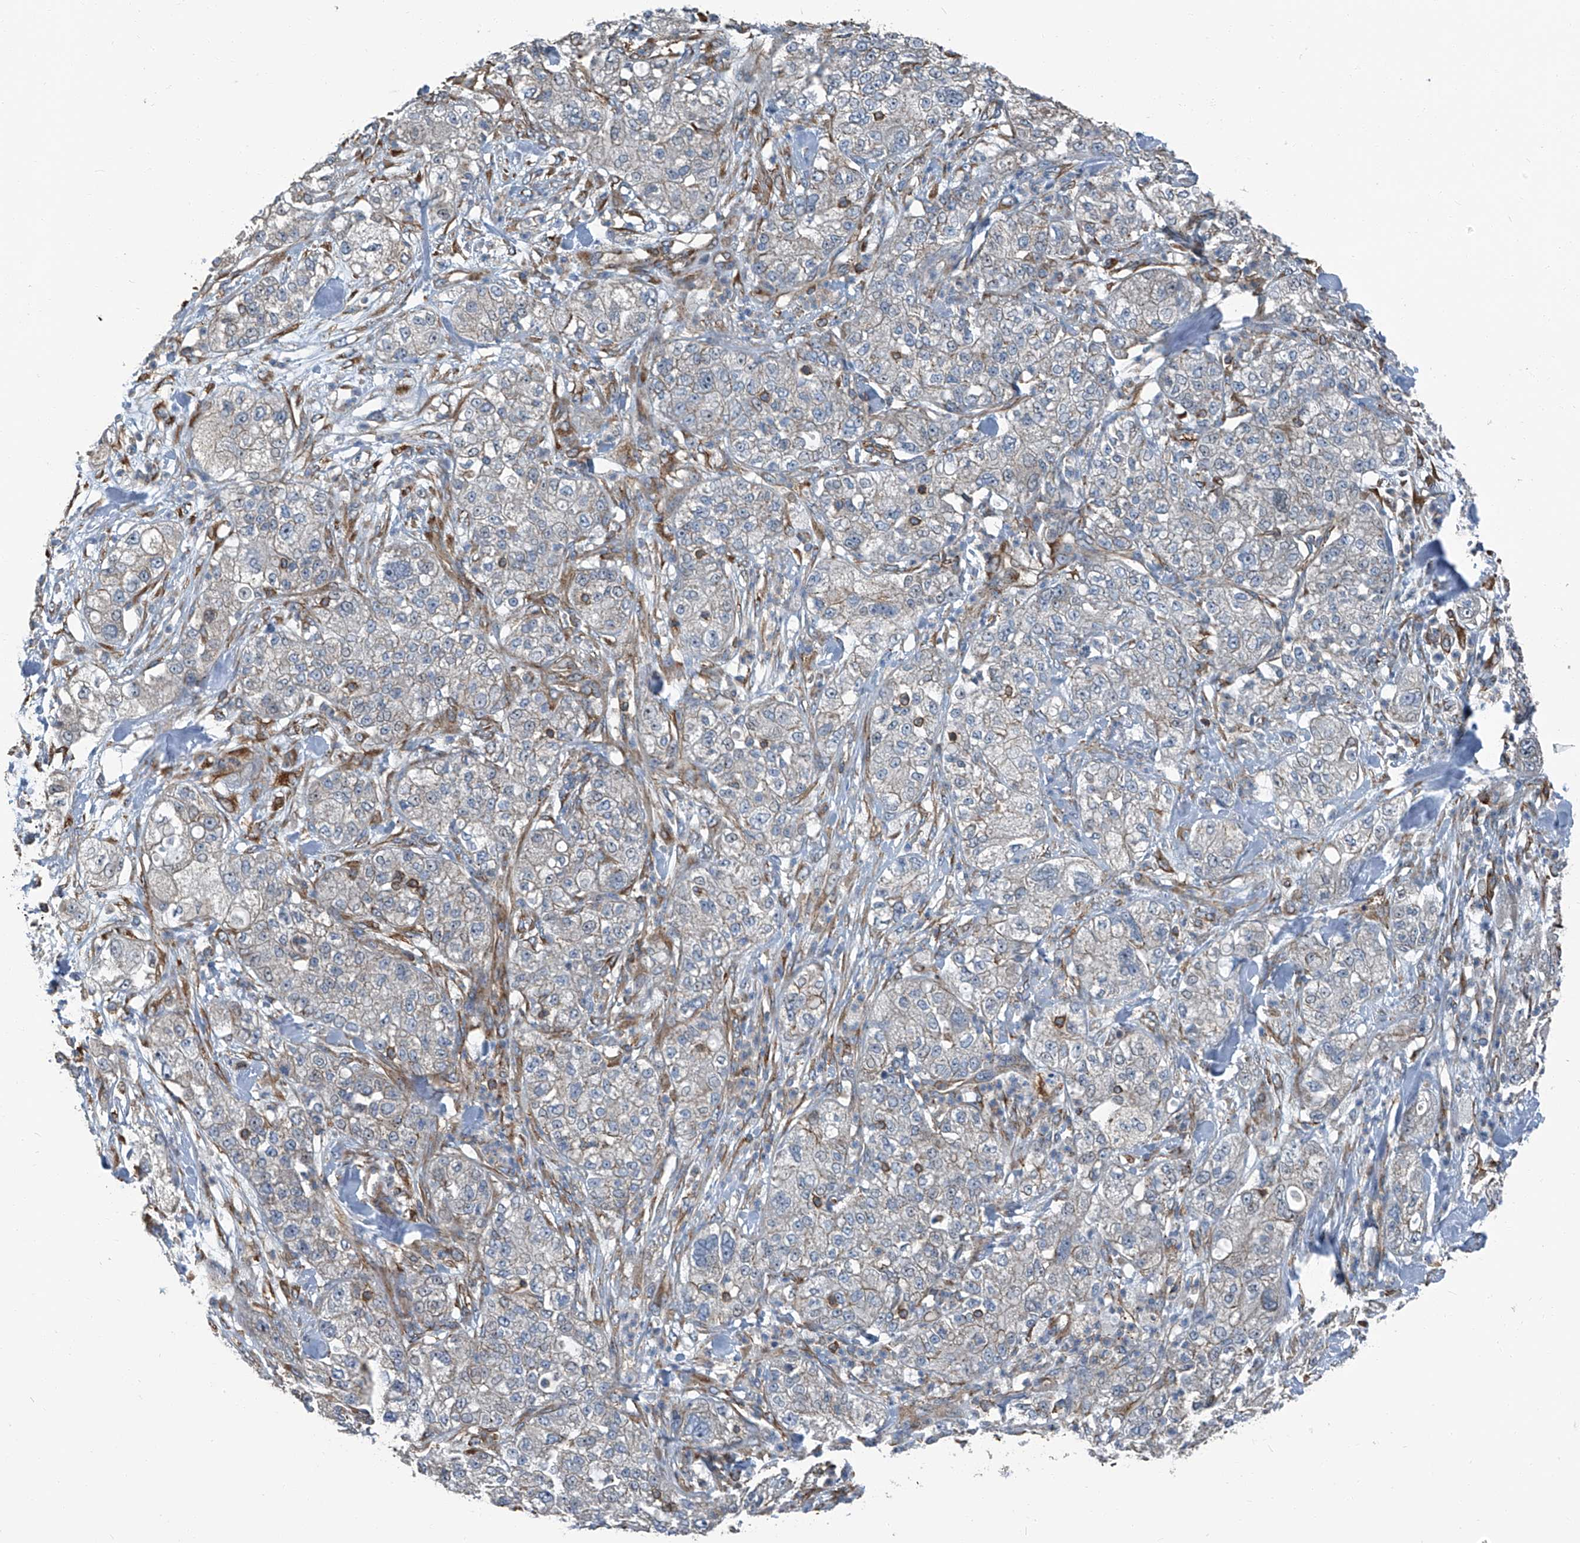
{"staining": {"intensity": "negative", "quantity": "none", "location": "none"}, "tissue": "pancreatic cancer", "cell_type": "Tumor cells", "image_type": "cancer", "snomed": [{"axis": "morphology", "description": "Adenocarcinoma, NOS"}, {"axis": "topography", "description": "Pancreas"}], "caption": "This is a photomicrograph of immunohistochemistry staining of pancreatic cancer (adenocarcinoma), which shows no staining in tumor cells.", "gene": "SEPTIN7", "patient": {"sex": "female", "age": 78}}